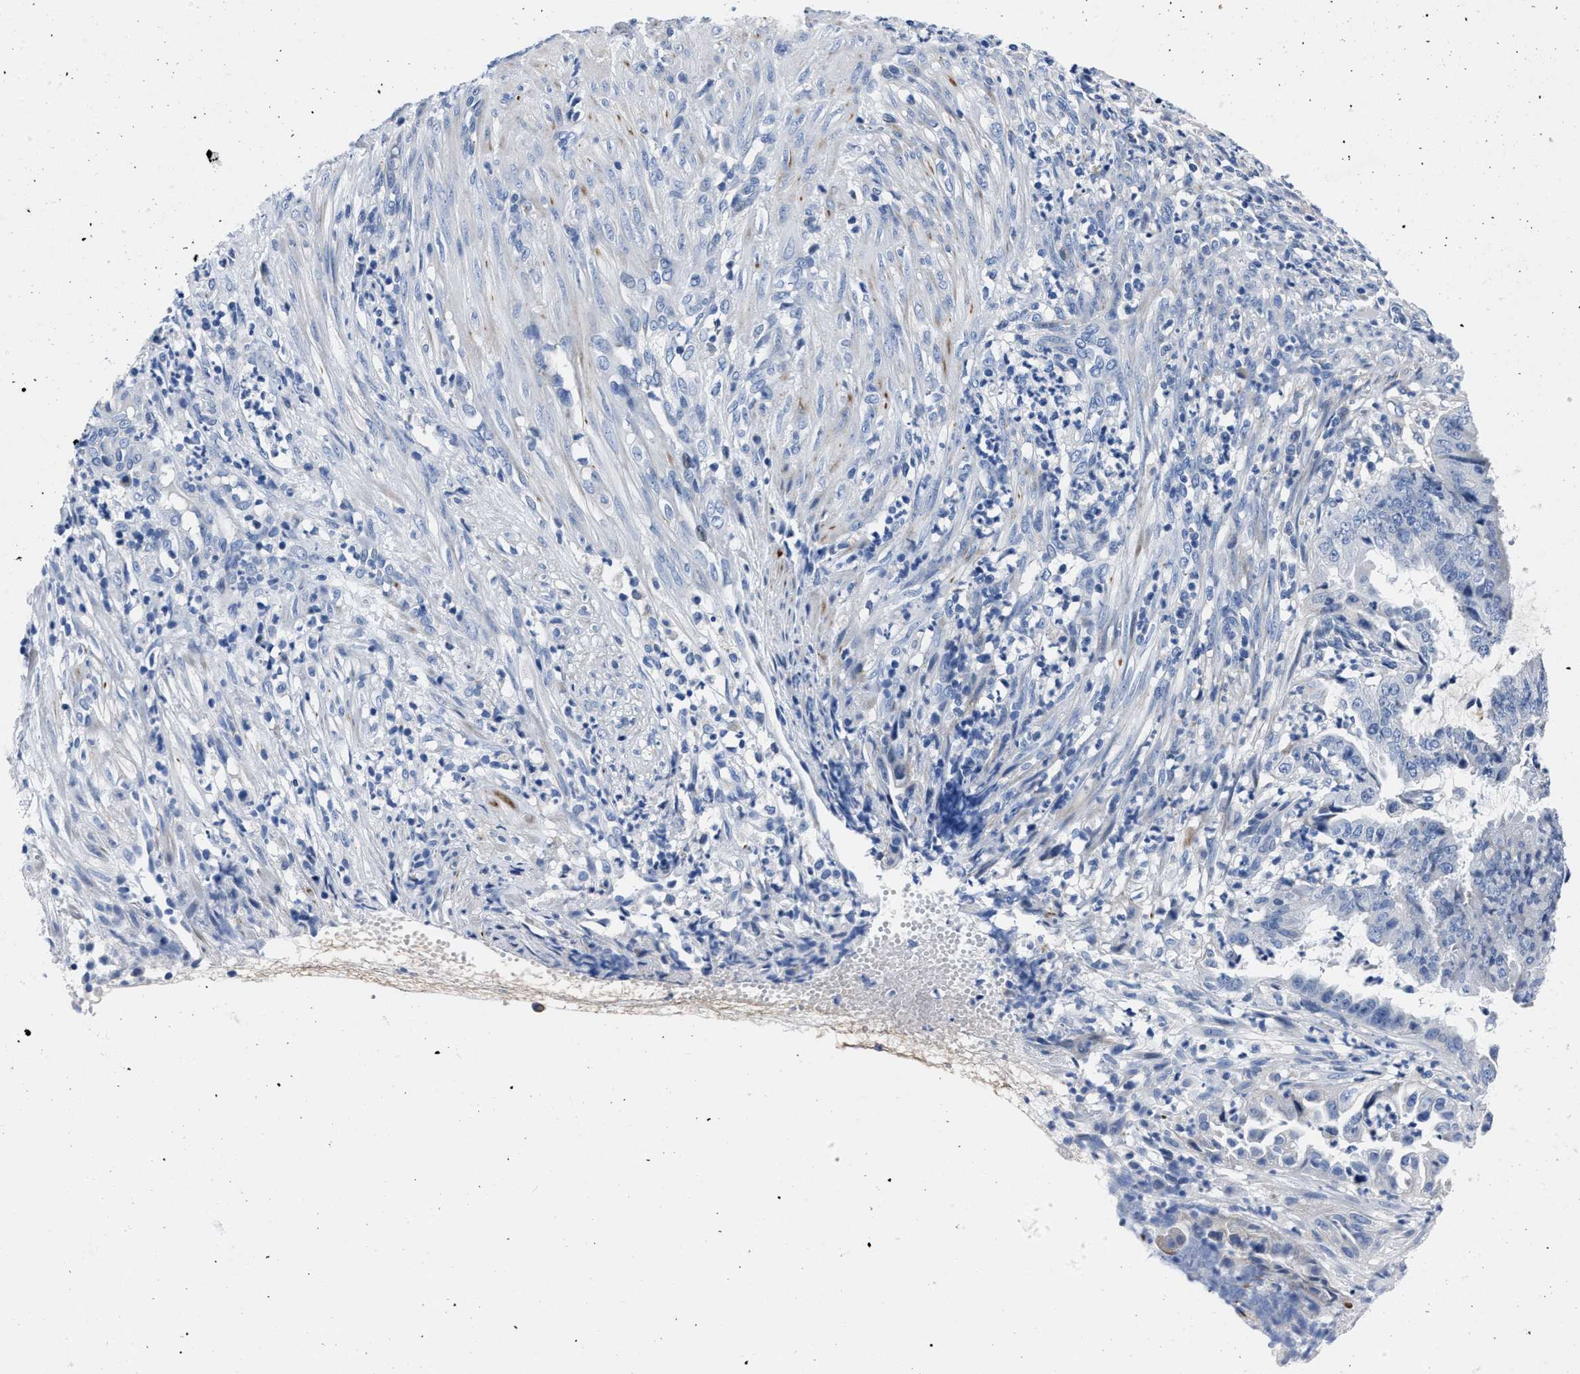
{"staining": {"intensity": "negative", "quantity": "none", "location": "none"}, "tissue": "endometrial cancer", "cell_type": "Tumor cells", "image_type": "cancer", "snomed": [{"axis": "morphology", "description": "Adenocarcinoma, NOS"}, {"axis": "topography", "description": "Endometrium"}], "caption": "Tumor cells show no significant expression in endometrial cancer.", "gene": "MOV10L1", "patient": {"sex": "female", "age": 51}}